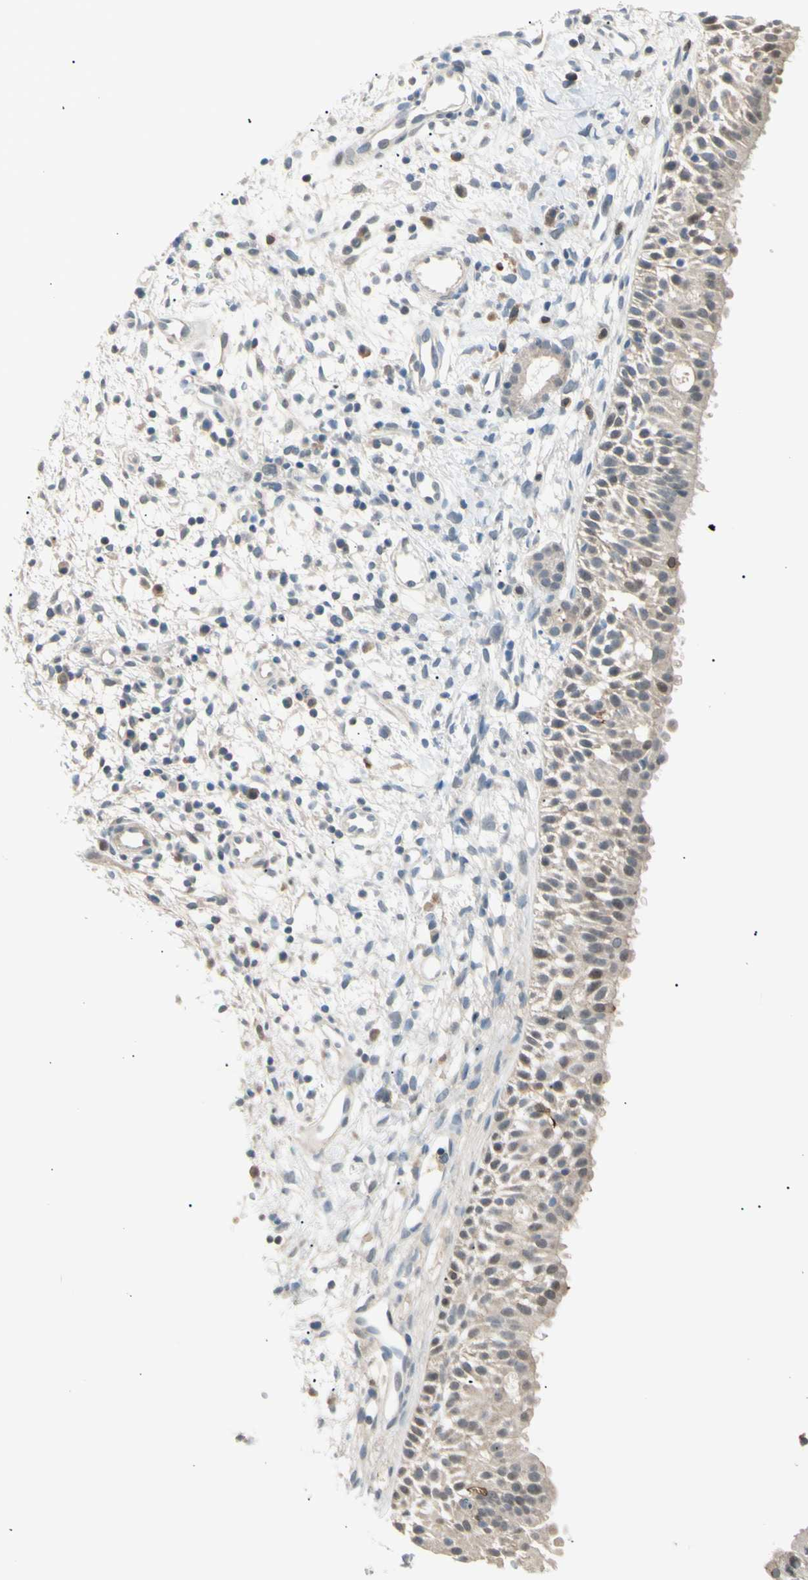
{"staining": {"intensity": "weak", "quantity": "25%-75%", "location": "cytoplasmic/membranous"}, "tissue": "nasopharynx", "cell_type": "Respiratory epithelial cells", "image_type": "normal", "snomed": [{"axis": "morphology", "description": "Normal tissue, NOS"}, {"axis": "topography", "description": "Nasopharynx"}], "caption": "This is a histology image of IHC staining of normal nasopharynx, which shows weak expression in the cytoplasmic/membranous of respiratory epithelial cells.", "gene": "LHPP", "patient": {"sex": "male", "age": 22}}